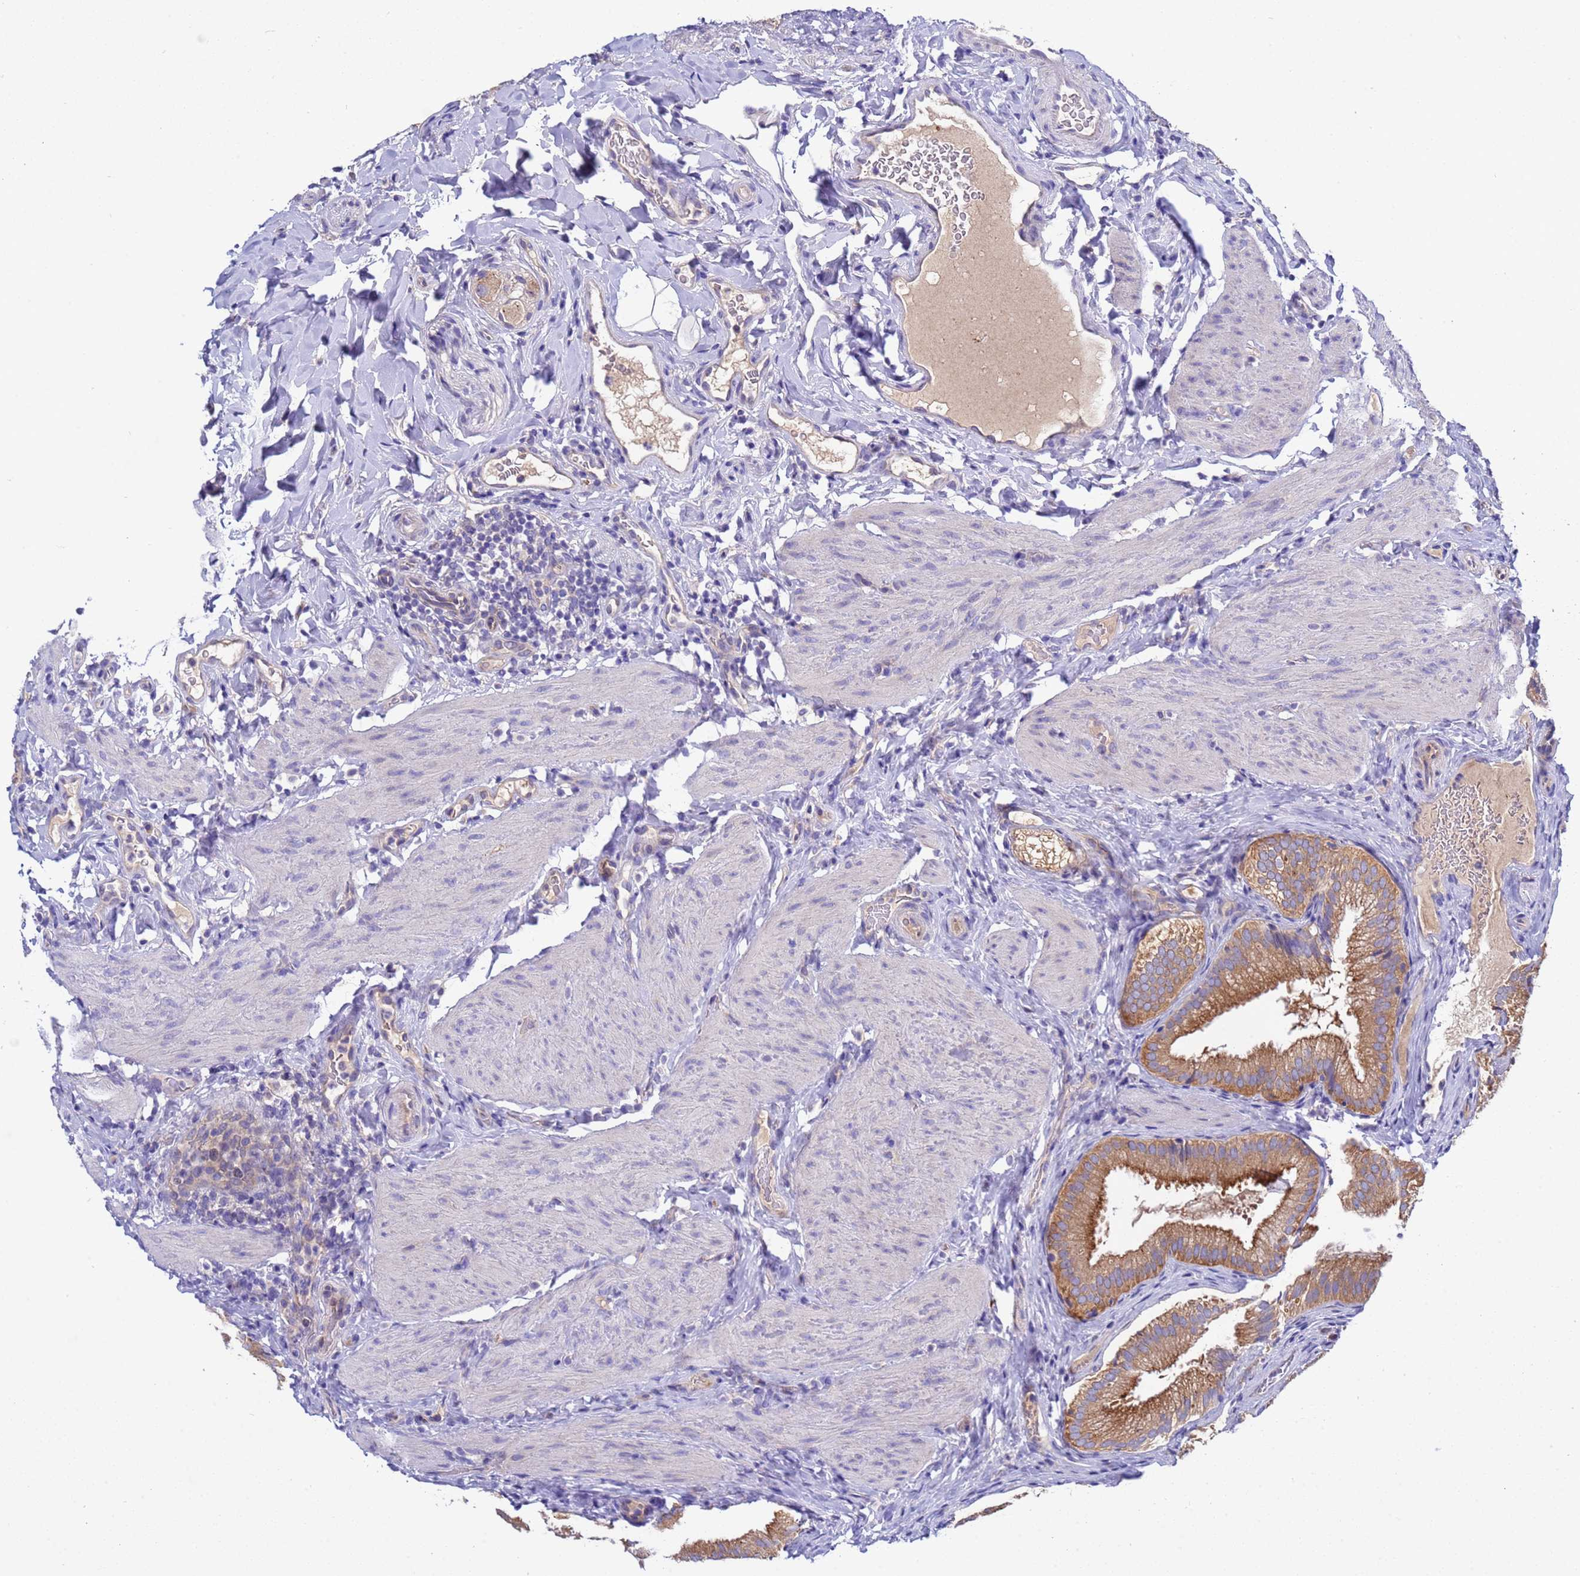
{"staining": {"intensity": "strong", "quantity": ">75%", "location": "cytoplasmic/membranous"}, "tissue": "gallbladder", "cell_type": "Glandular cells", "image_type": "normal", "snomed": [{"axis": "morphology", "description": "Normal tissue, NOS"}, {"axis": "topography", "description": "Gallbladder"}], "caption": "Immunohistochemical staining of unremarkable human gallbladder shows >75% levels of strong cytoplasmic/membranous protein positivity in approximately >75% of glandular cells.", "gene": "RC3H2", "patient": {"sex": "female", "age": 30}}